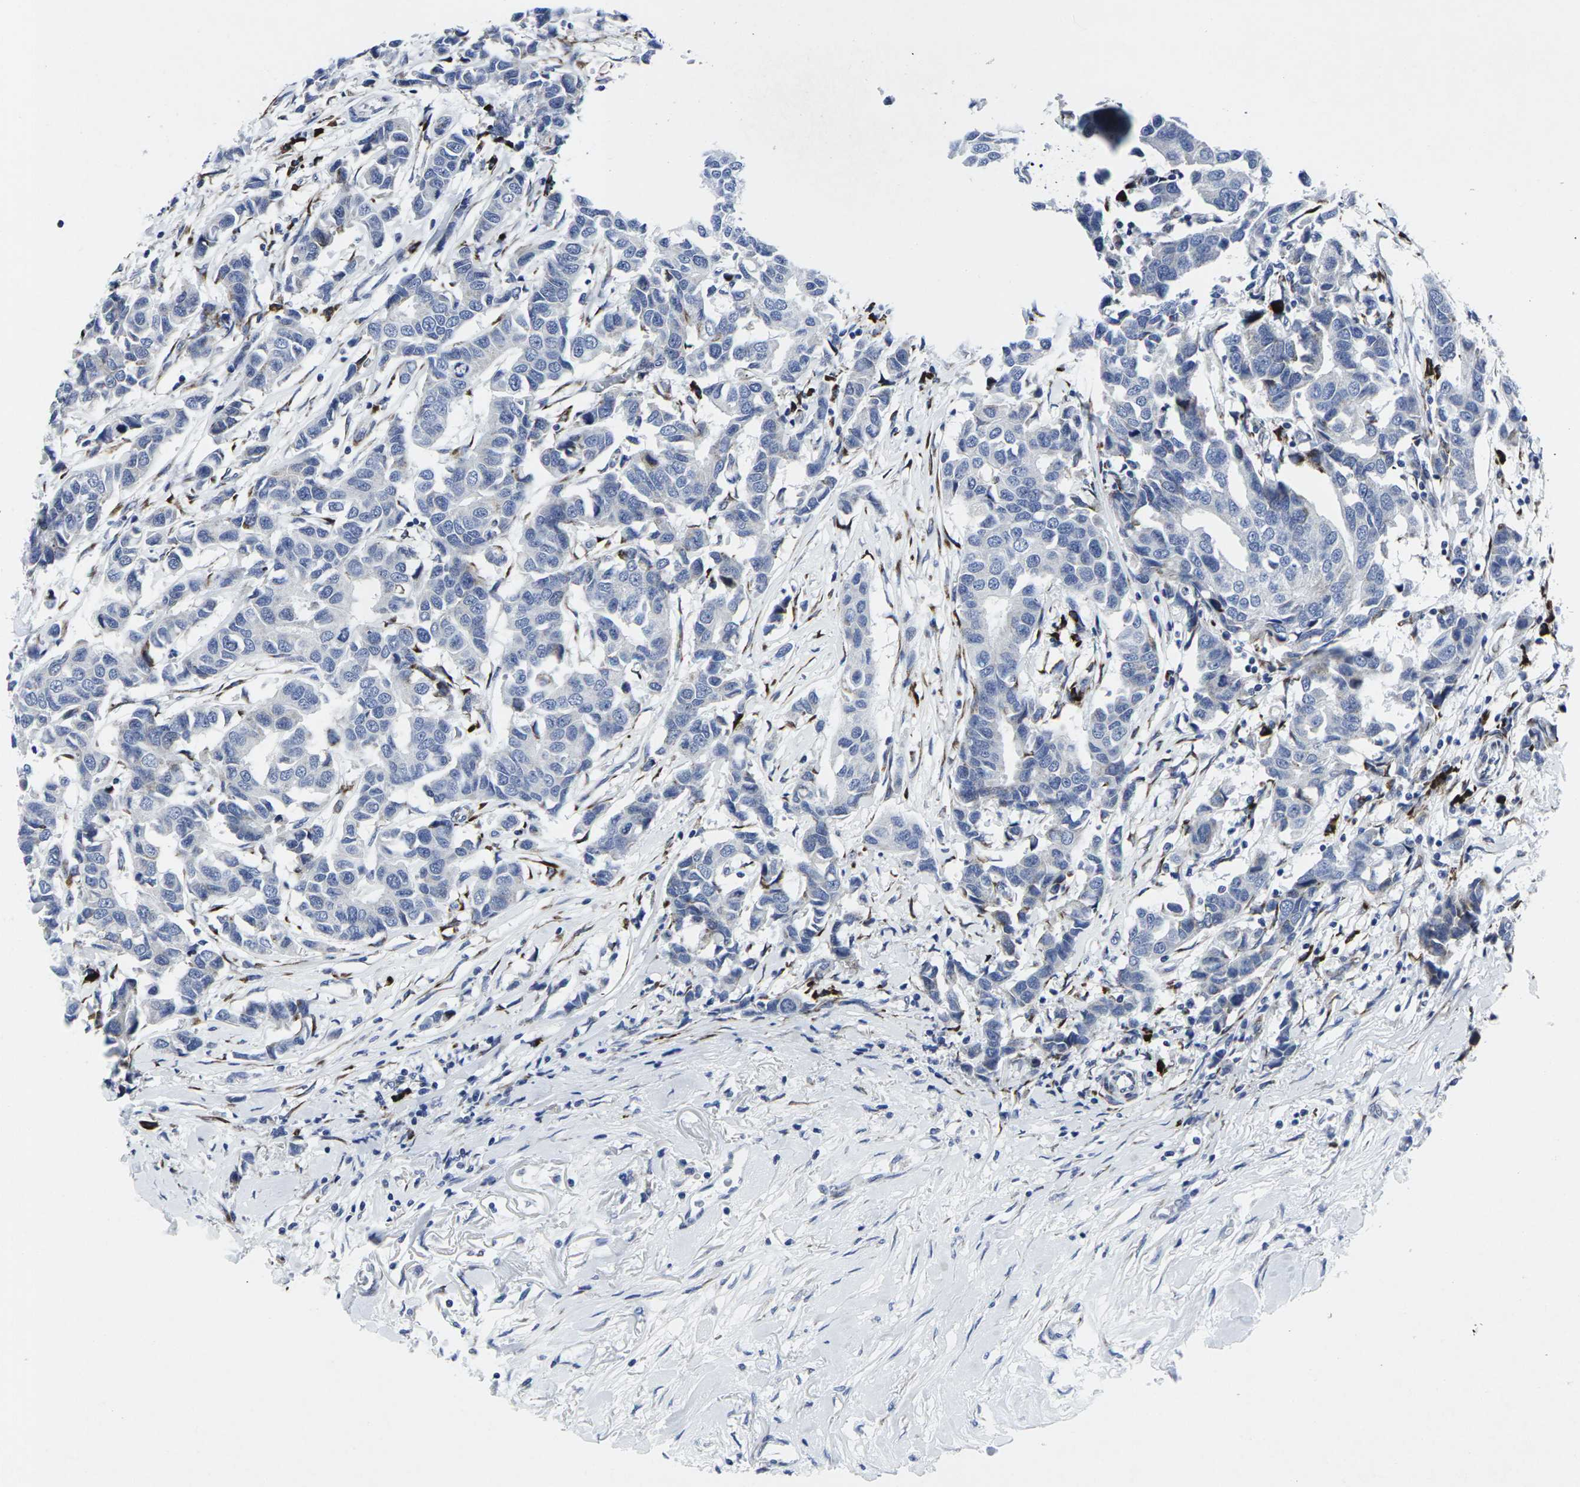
{"staining": {"intensity": "negative", "quantity": "none", "location": "none"}, "tissue": "breast cancer", "cell_type": "Tumor cells", "image_type": "cancer", "snomed": [{"axis": "morphology", "description": "Duct carcinoma"}, {"axis": "topography", "description": "Breast"}], "caption": "This is a image of immunohistochemistry staining of breast cancer (intraductal carcinoma), which shows no staining in tumor cells. (Immunohistochemistry, brightfield microscopy, high magnification).", "gene": "RPN1", "patient": {"sex": "female", "age": 80}}